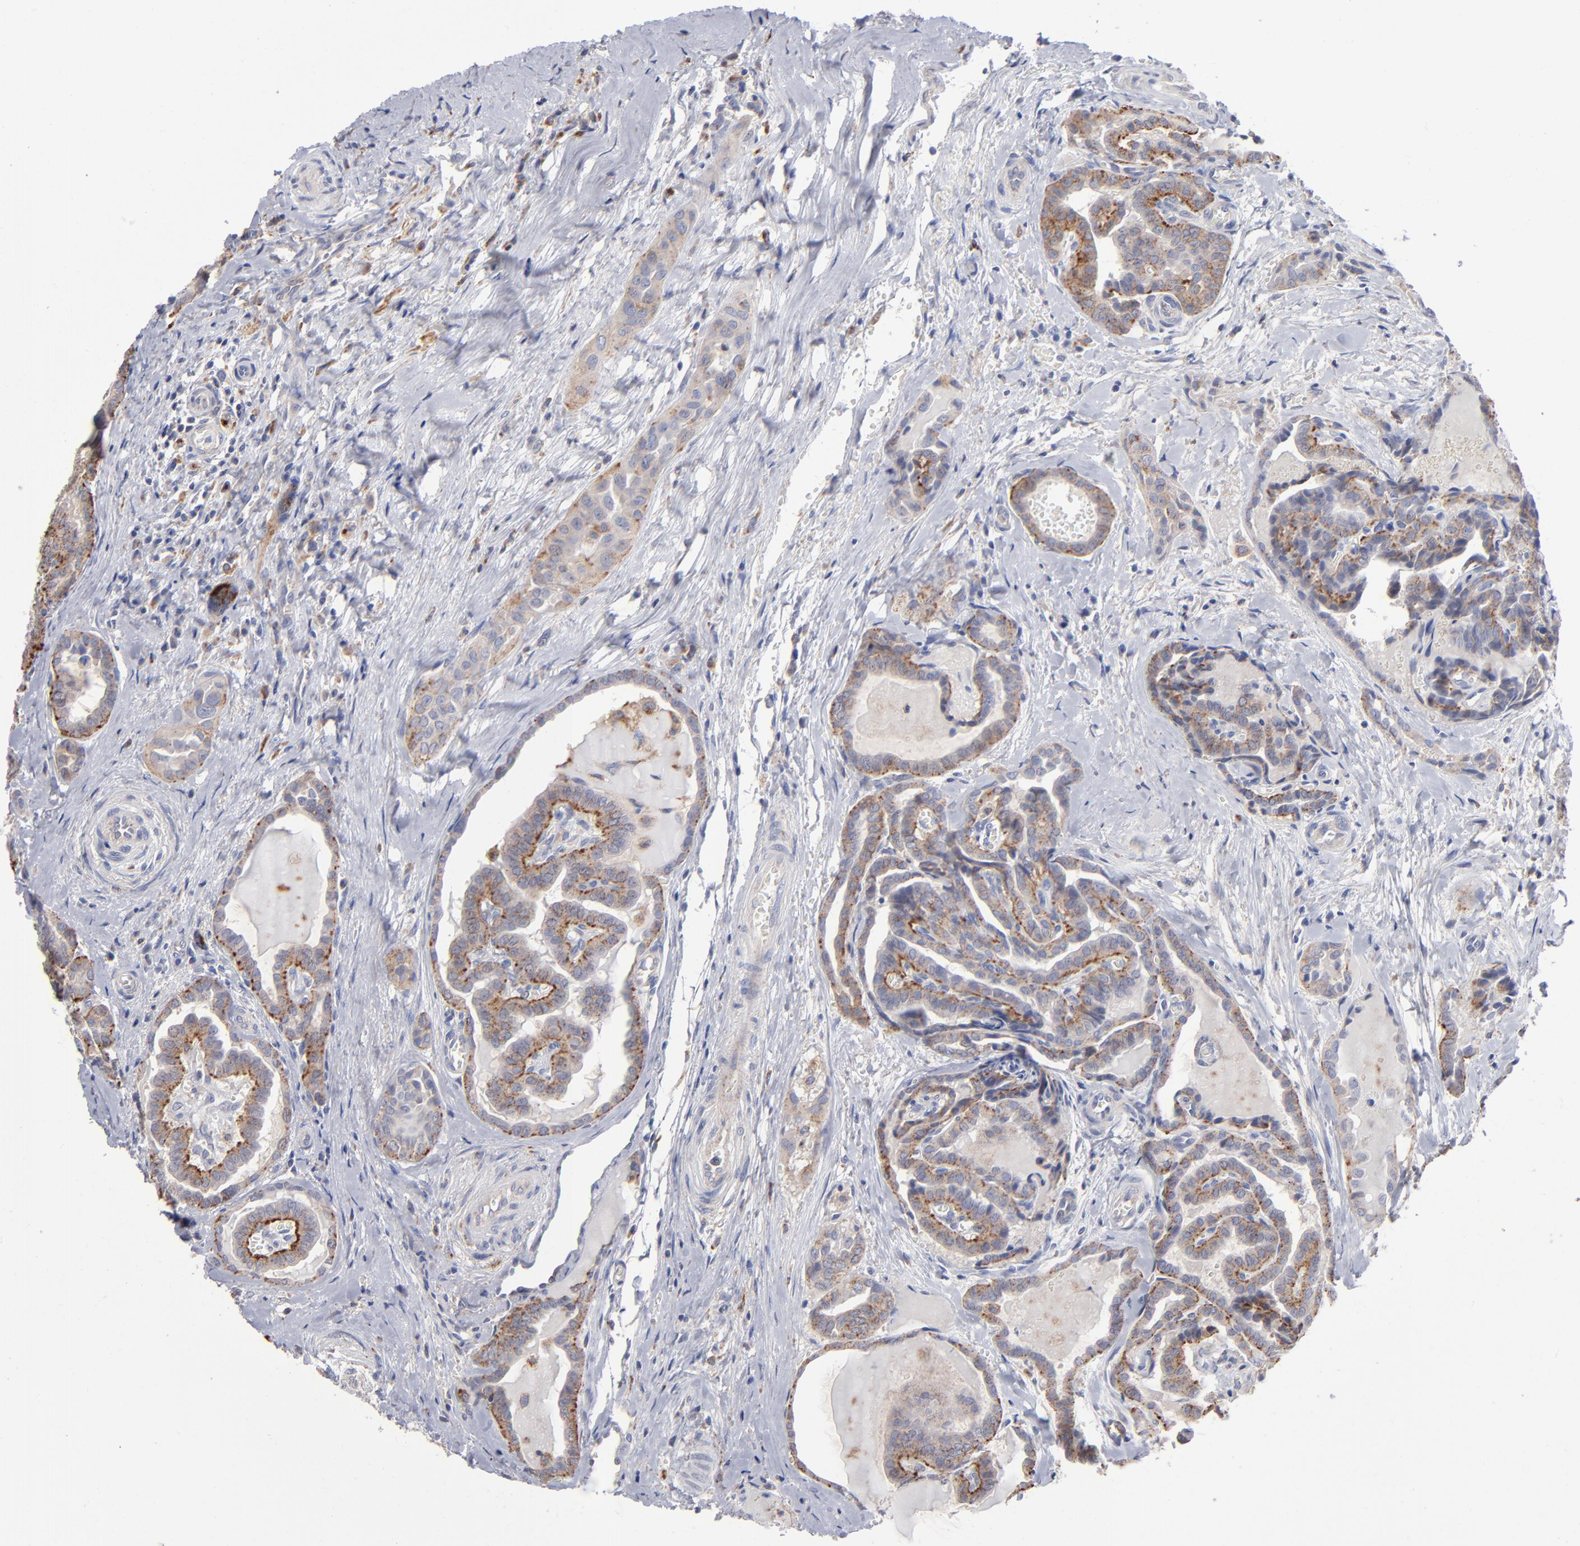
{"staining": {"intensity": "weak", "quantity": ">75%", "location": "cytoplasmic/membranous"}, "tissue": "thyroid cancer", "cell_type": "Tumor cells", "image_type": "cancer", "snomed": [{"axis": "morphology", "description": "Carcinoma, NOS"}, {"axis": "topography", "description": "Thyroid gland"}], "caption": "Immunohistochemistry micrograph of carcinoma (thyroid) stained for a protein (brown), which demonstrates low levels of weak cytoplasmic/membranous staining in about >75% of tumor cells.", "gene": "RRAGB", "patient": {"sex": "female", "age": 91}}